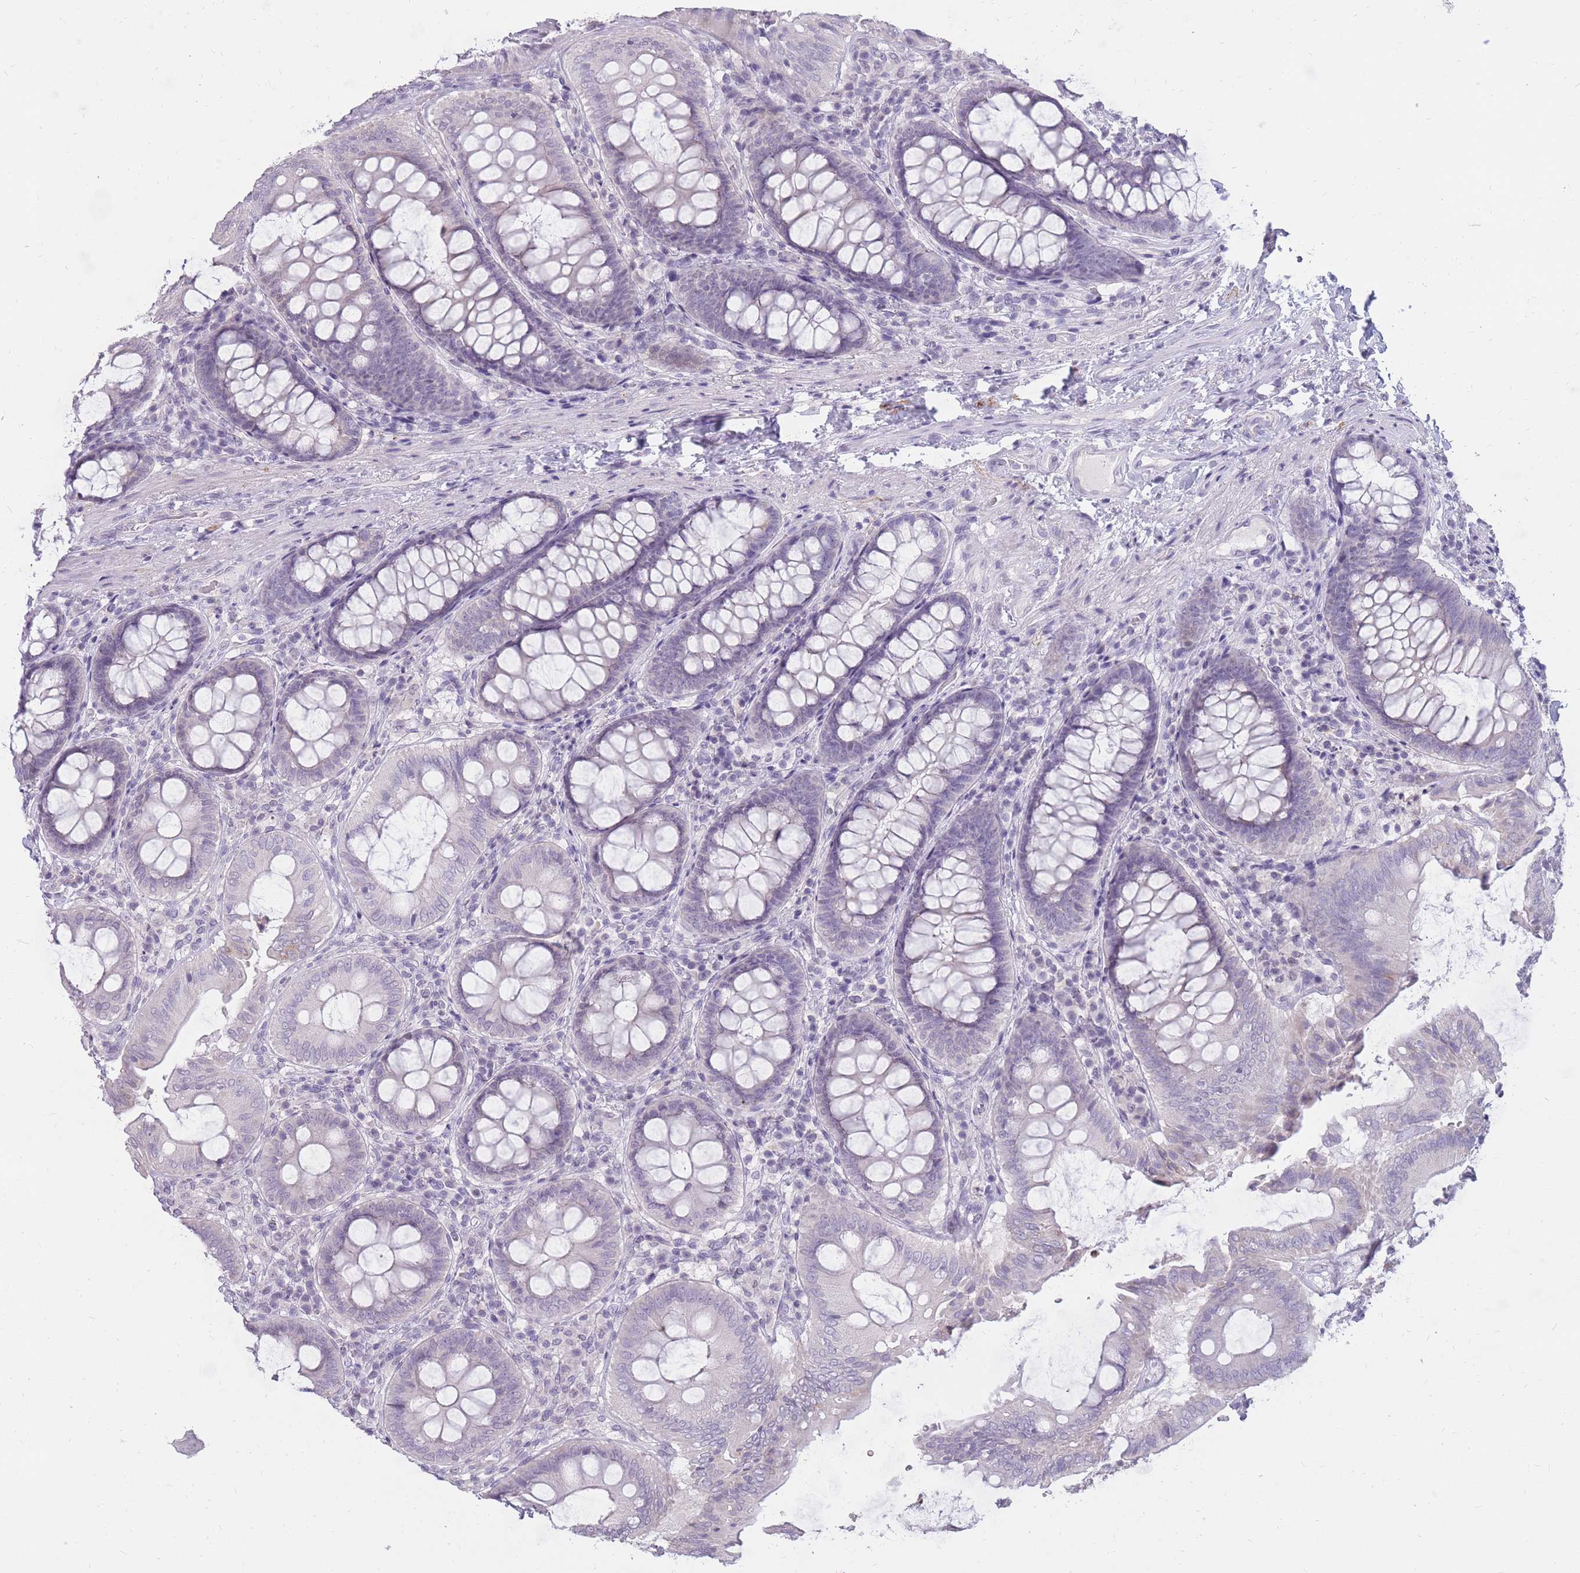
{"staining": {"intensity": "negative", "quantity": "none", "location": "none"}, "tissue": "colon", "cell_type": "Endothelial cells", "image_type": "normal", "snomed": [{"axis": "morphology", "description": "Normal tissue, NOS"}, {"axis": "topography", "description": "Colon"}], "caption": "Histopathology image shows no protein positivity in endothelial cells of normal colon.", "gene": "POM121C", "patient": {"sex": "male", "age": 84}}